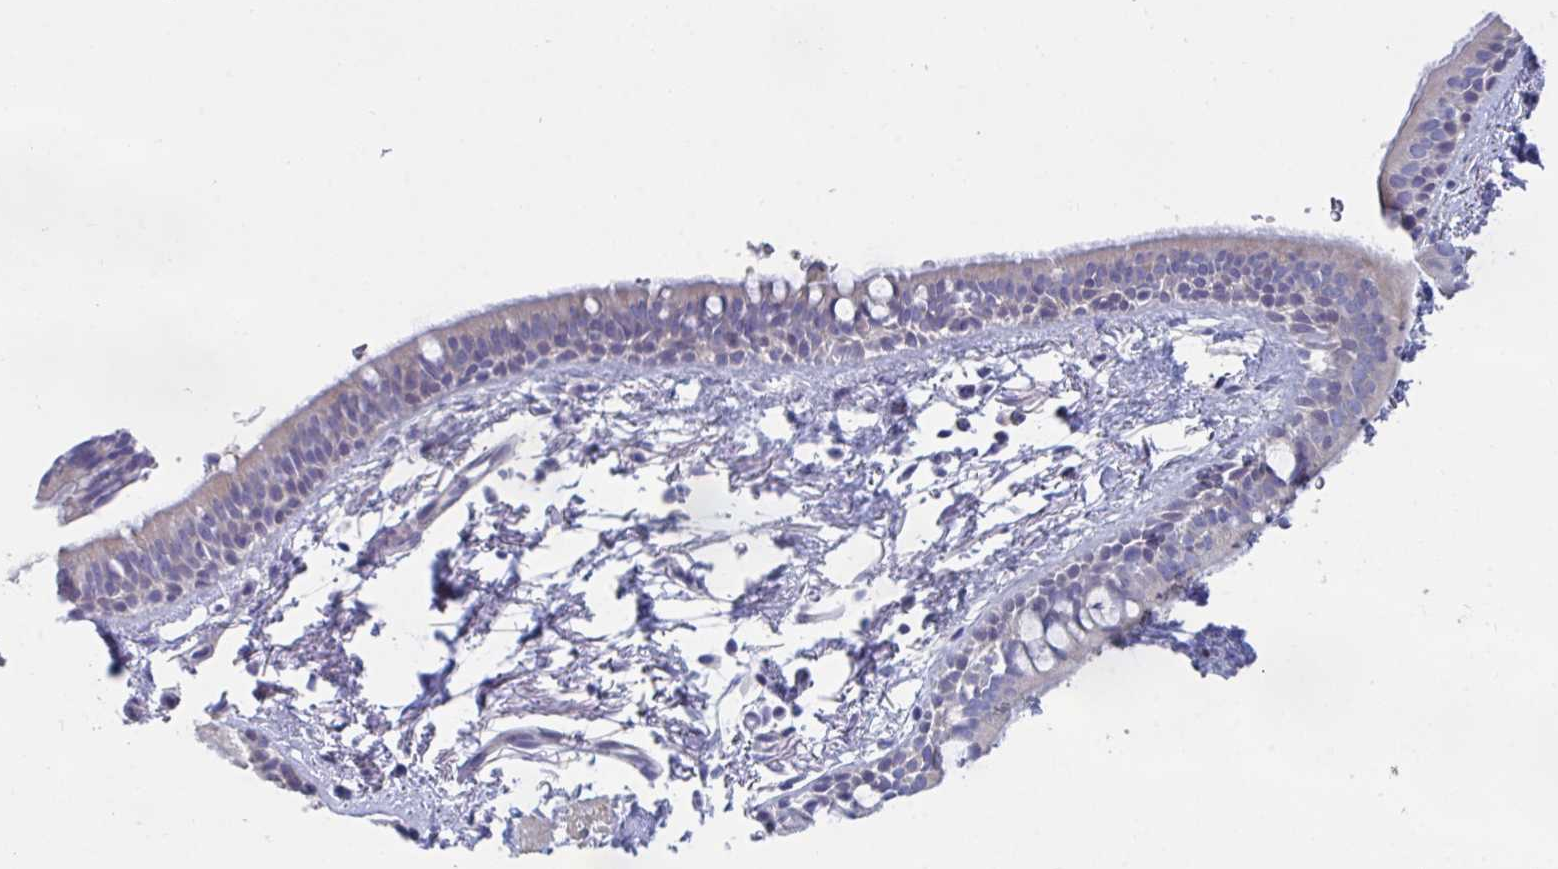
{"staining": {"intensity": "negative", "quantity": "none", "location": "none"}, "tissue": "bronchus", "cell_type": "Respiratory epithelial cells", "image_type": "normal", "snomed": [{"axis": "morphology", "description": "Normal tissue, NOS"}, {"axis": "topography", "description": "Lymph node"}, {"axis": "topography", "description": "Cartilage tissue"}, {"axis": "topography", "description": "Bronchus"}], "caption": "This is an immunohistochemistry image of normal bronchus. There is no staining in respiratory epithelial cells.", "gene": "TNFAIP6", "patient": {"sex": "female", "age": 70}}